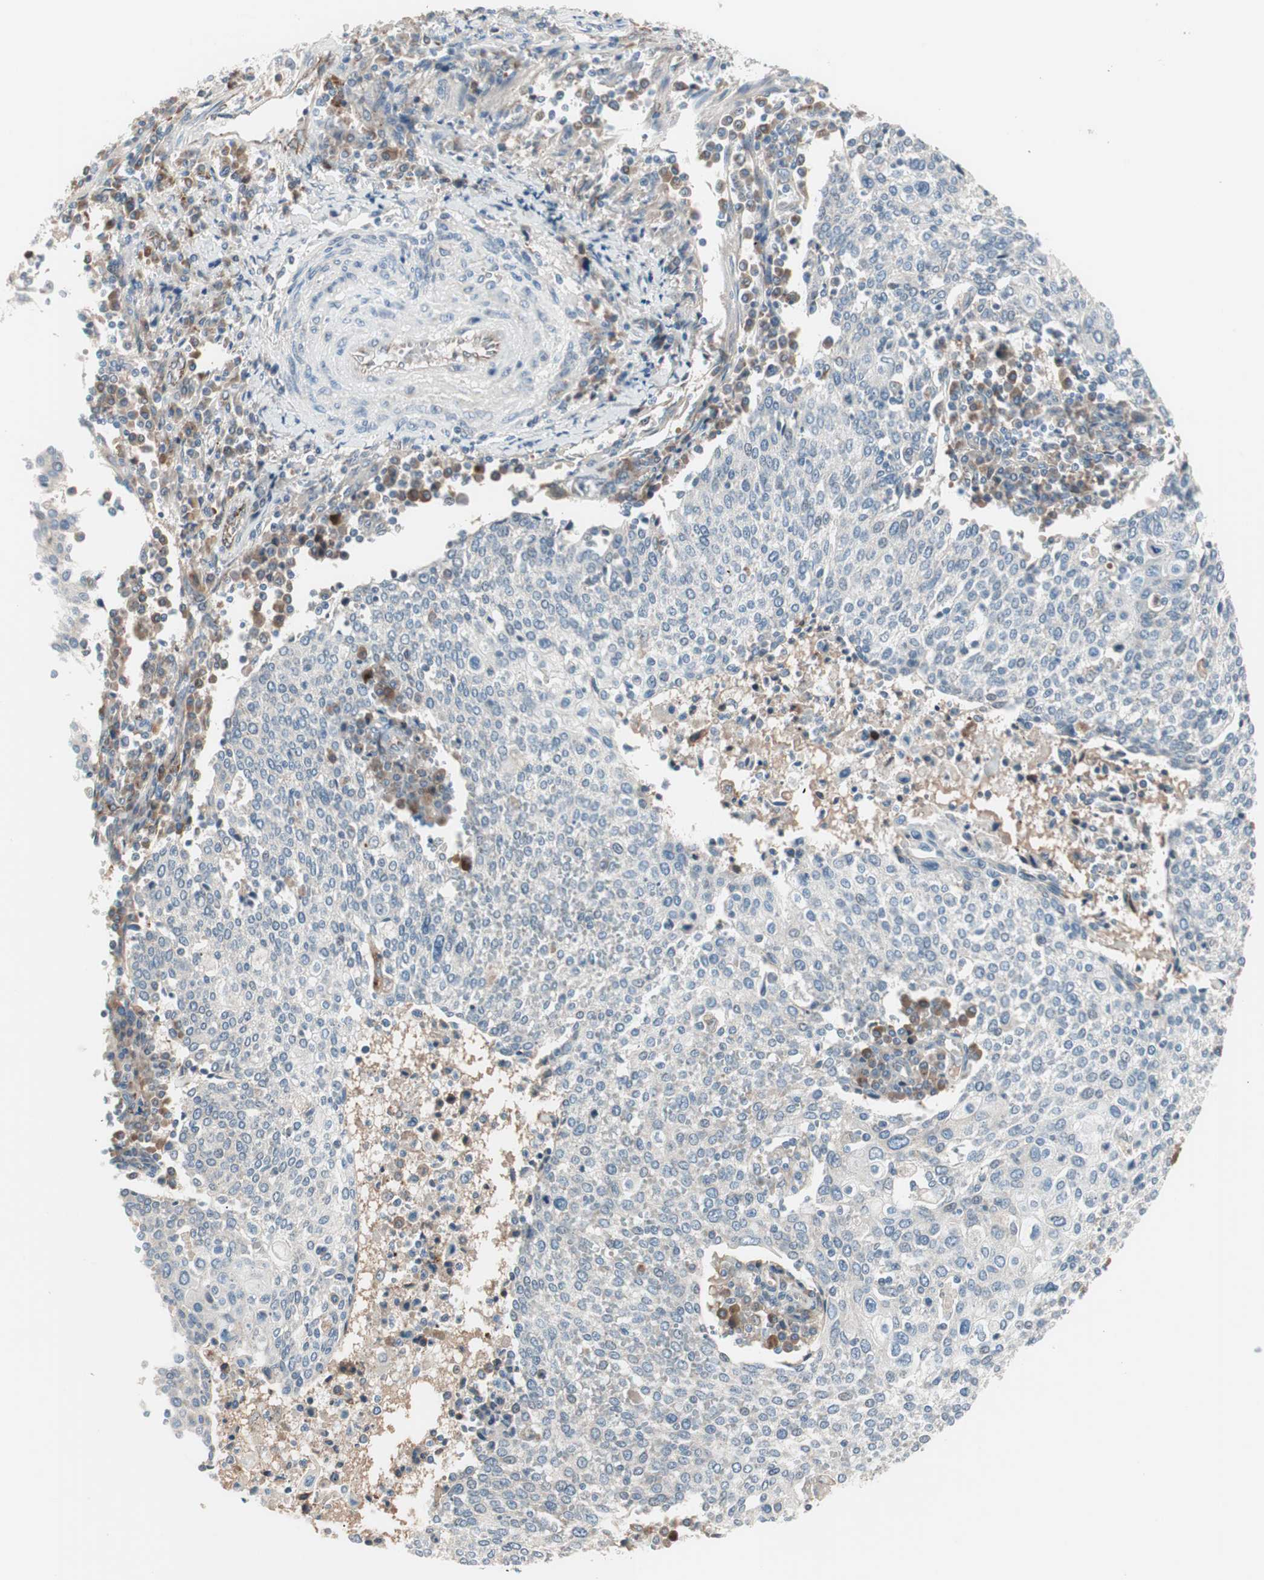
{"staining": {"intensity": "negative", "quantity": "none", "location": "none"}, "tissue": "cervical cancer", "cell_type": "Tumor cells", "image_type": "cancer", "snomed": [{"axis": "morphology", "description": "Squamous cell carcinoma, NOS"}, {"axis": "topography", "description": "Cervix"}], "caption": "A histopathology image of cervical cancer stained for a protein demonstrates no brown staining in tumor cells.", "gene": "FGFR4", "patient": {"sex": "female", "age": 40}}